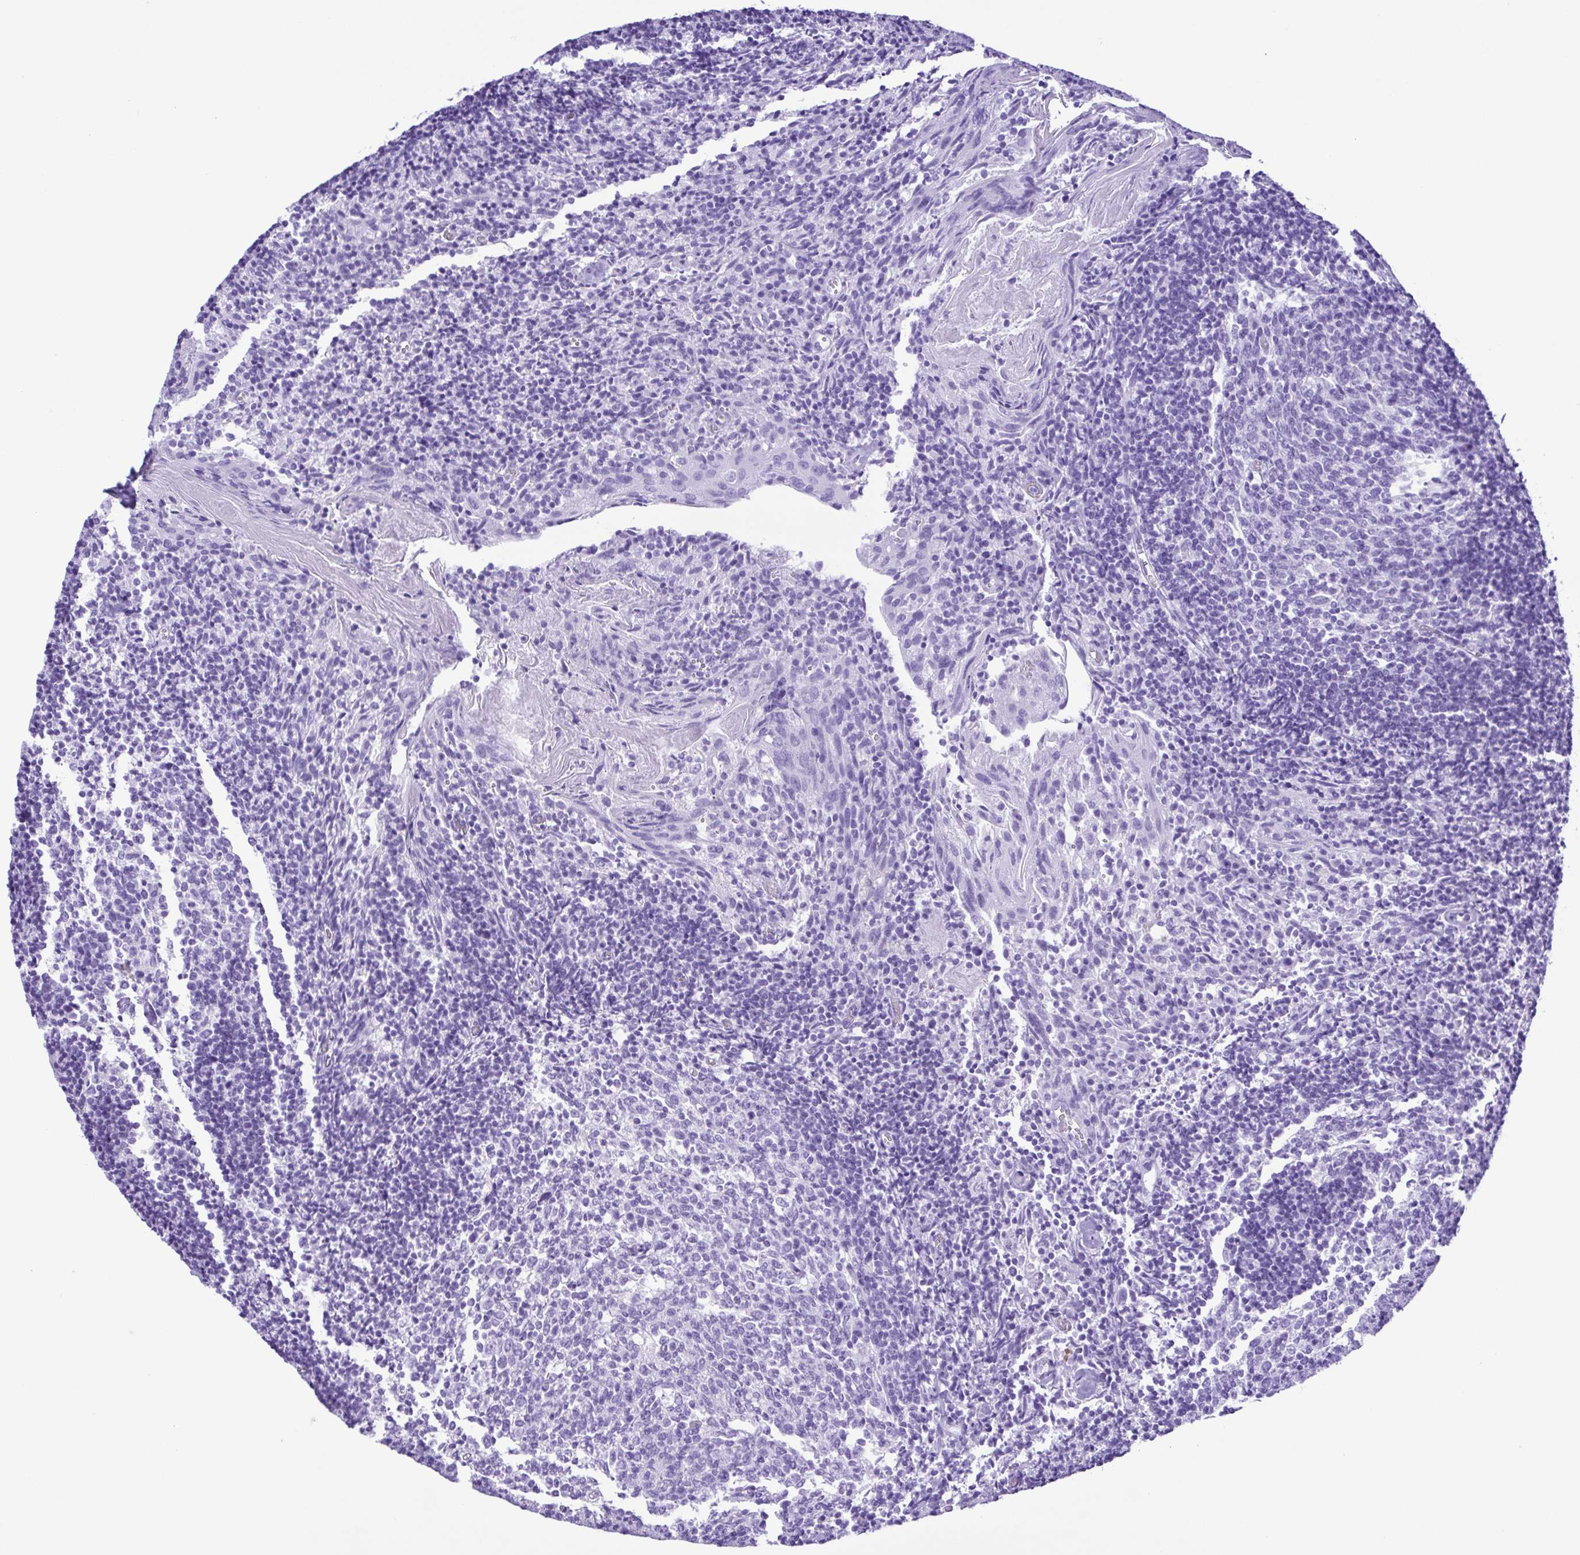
{"staining": {"intensity": "negative", "quantity": "none", "location": "none"}, "tissue": "tonsil", "cell_type": "Germinal center cells", "image_type": "normal", "snomed": [{"axis": "morphology", "description": "Normal tissue, NOS"}, {"axis": "topography", "description": "Tonsil"}], "caption": "This photomicrograph is of normal tonsil stained with immunohistochemistry to label a protein in brown with the nuclei are counter-stained blue. There is no positivity in germinal center cells. (DAB immunohistochemistry visualized using brightfield microscopy, high magnification).", "gene": "SYT1", "patient": {"sex": "female", "age": 10}}